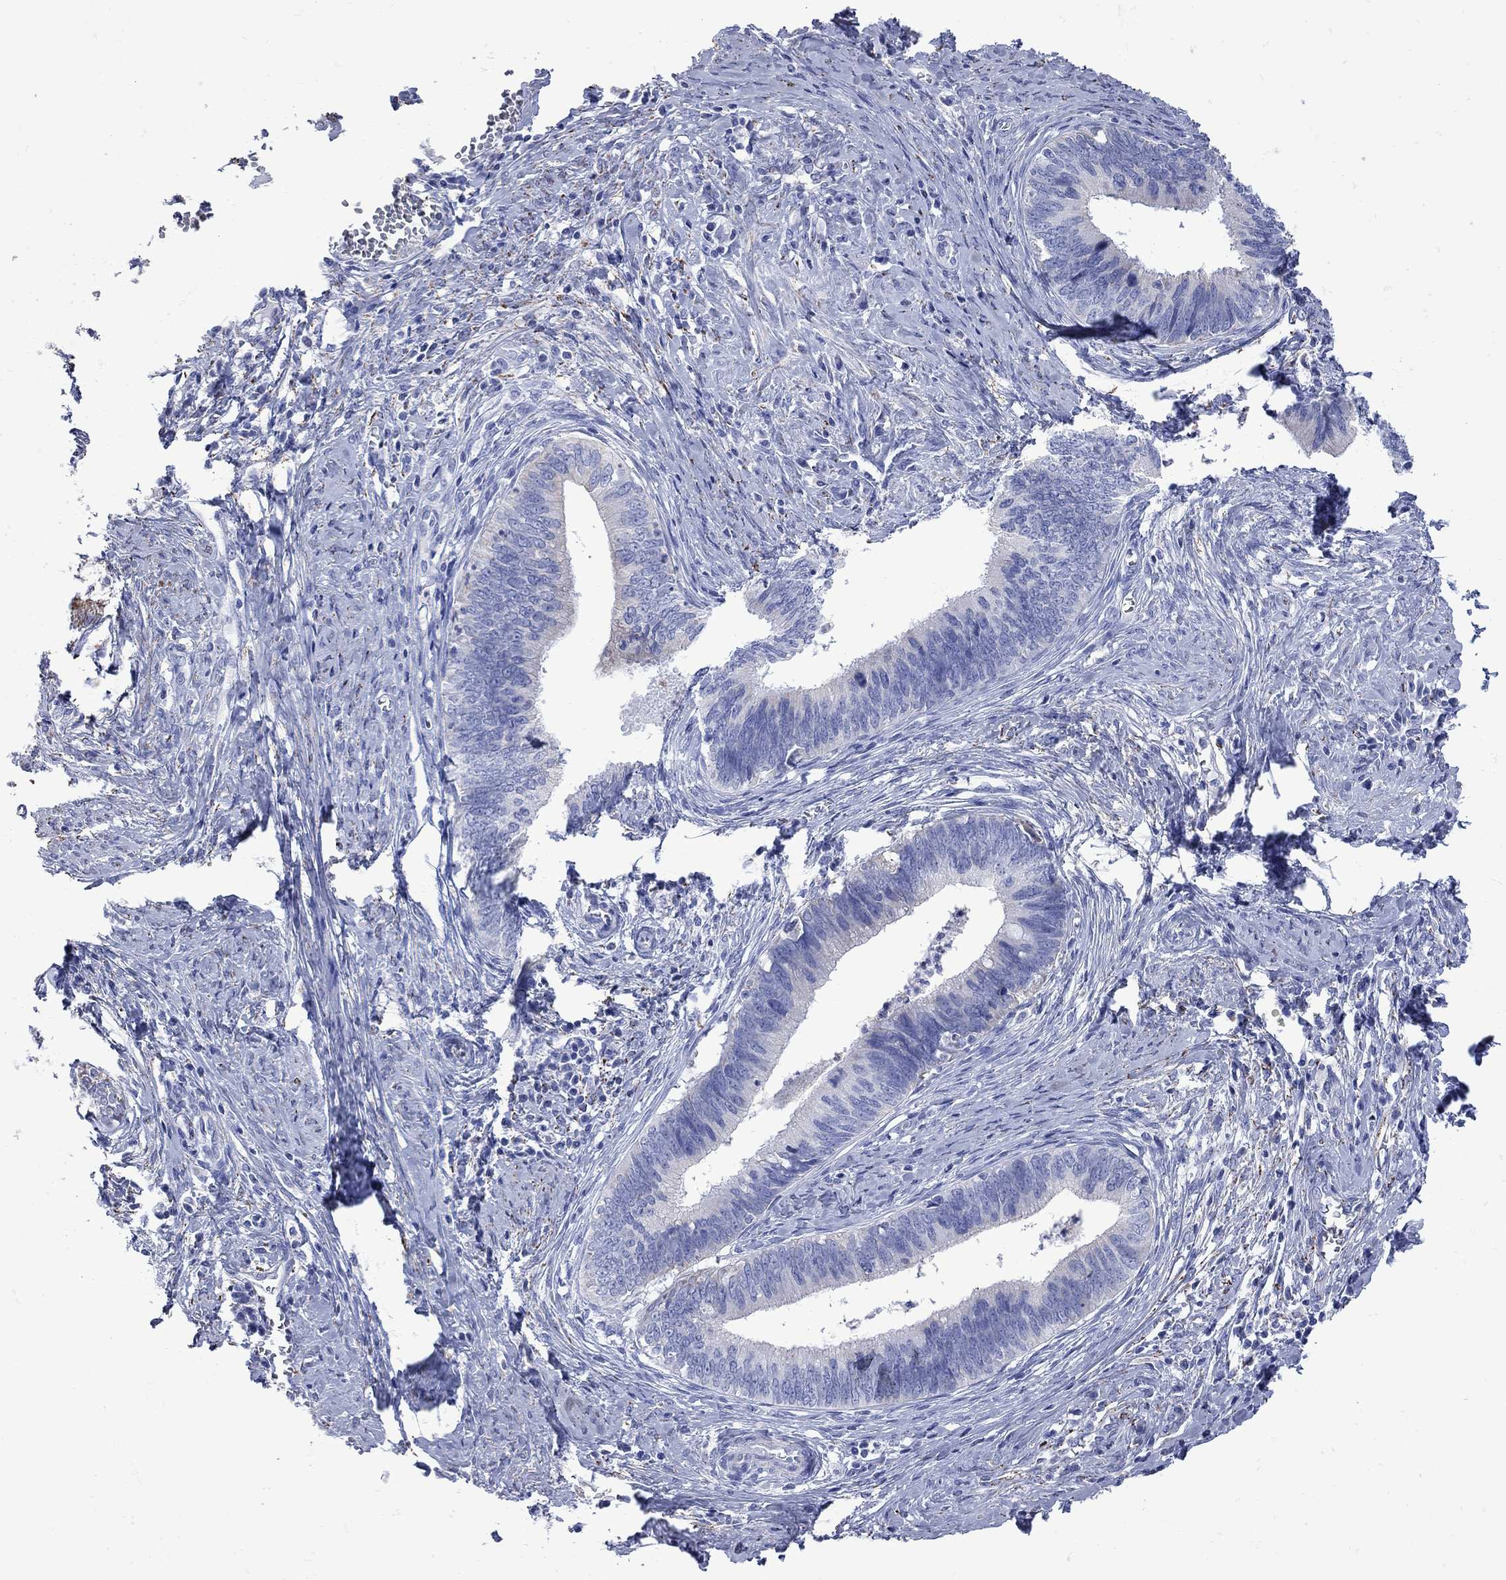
{"staining": {"intensity": "negative", "quantity": "none", "location": "none"}, "tissue": "cervical cancer", "cell_type": "Tumor cells", "image_type": "cancer", "snomed": [{"axis": "morphology", "description": "Adenocarcinoma, NOS"}, {"axis": "topography", "description": "Cervix"}], "caption": "A micrograph of cervical cancer (adenocarcinoma) stained for a protein displays no brown staining in tumor cells. (DAB immunohistochemistry (IHC) visualized using brightfield microscopy, high magnification).", "gene": "SESTD1", "patient": {"sex": "female", "age": 42}}